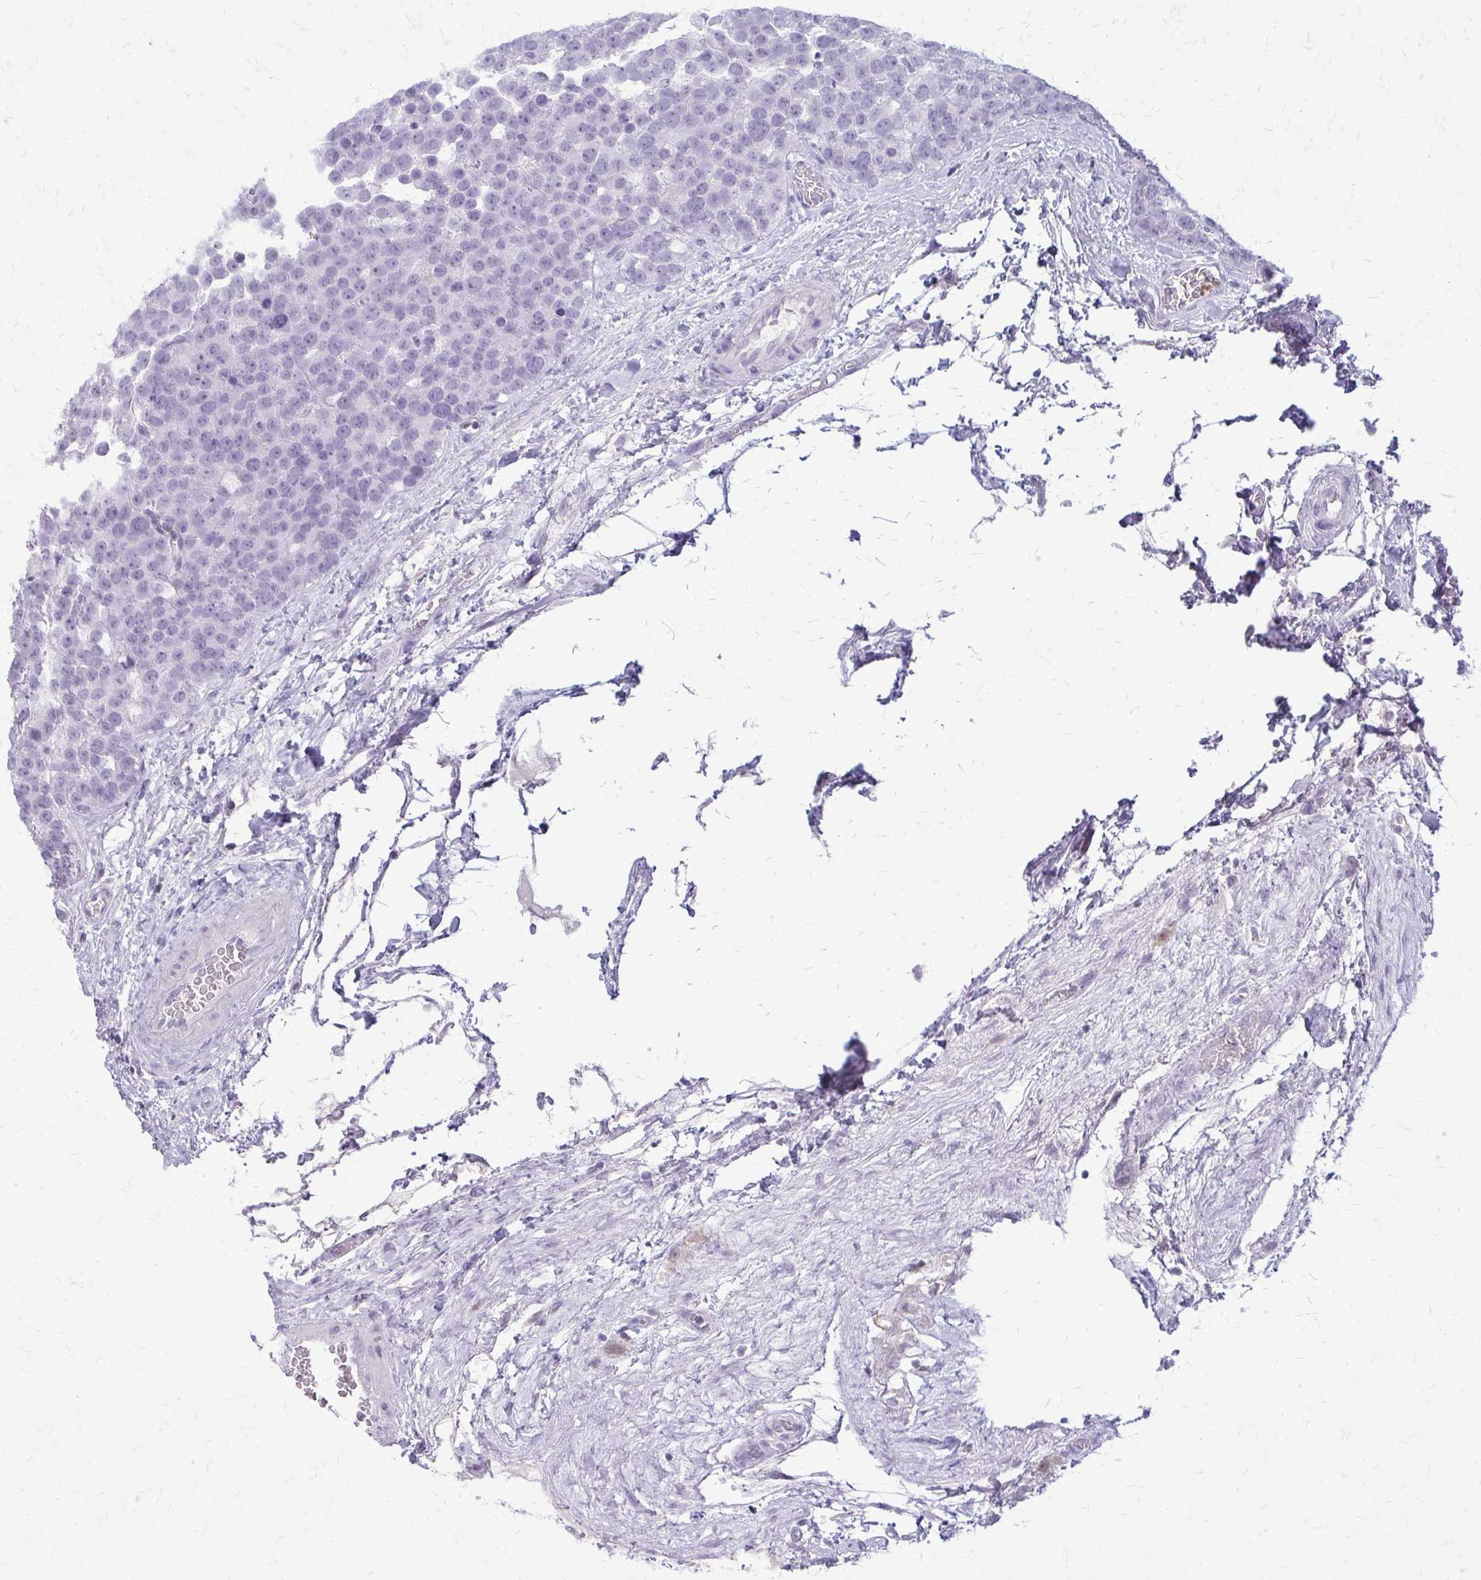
{"staining": {"intensity": "negative", "quantity": "none", "location": "none"}, "tissue": "testis cancer", "cell_type": "Tumor cells", "image_type": "cancer", "snomed": [{"axis": "morphology", "description": "Seminoma, NOS"}, {"axis": "topography", "description": "Testis"}], "caption": "Immunohistochemistry (IHC) micrograph of human testis cancer (seminoma) stained for a protein (brown), which exhibits no expression in tumor cells. (Stains: DAB IHC with hematoxylin counter stain, Microscopy: brightfield microscopy at high magnification).", "gene": "GLRX", "patient": {"sex": "male", "age": 71}}